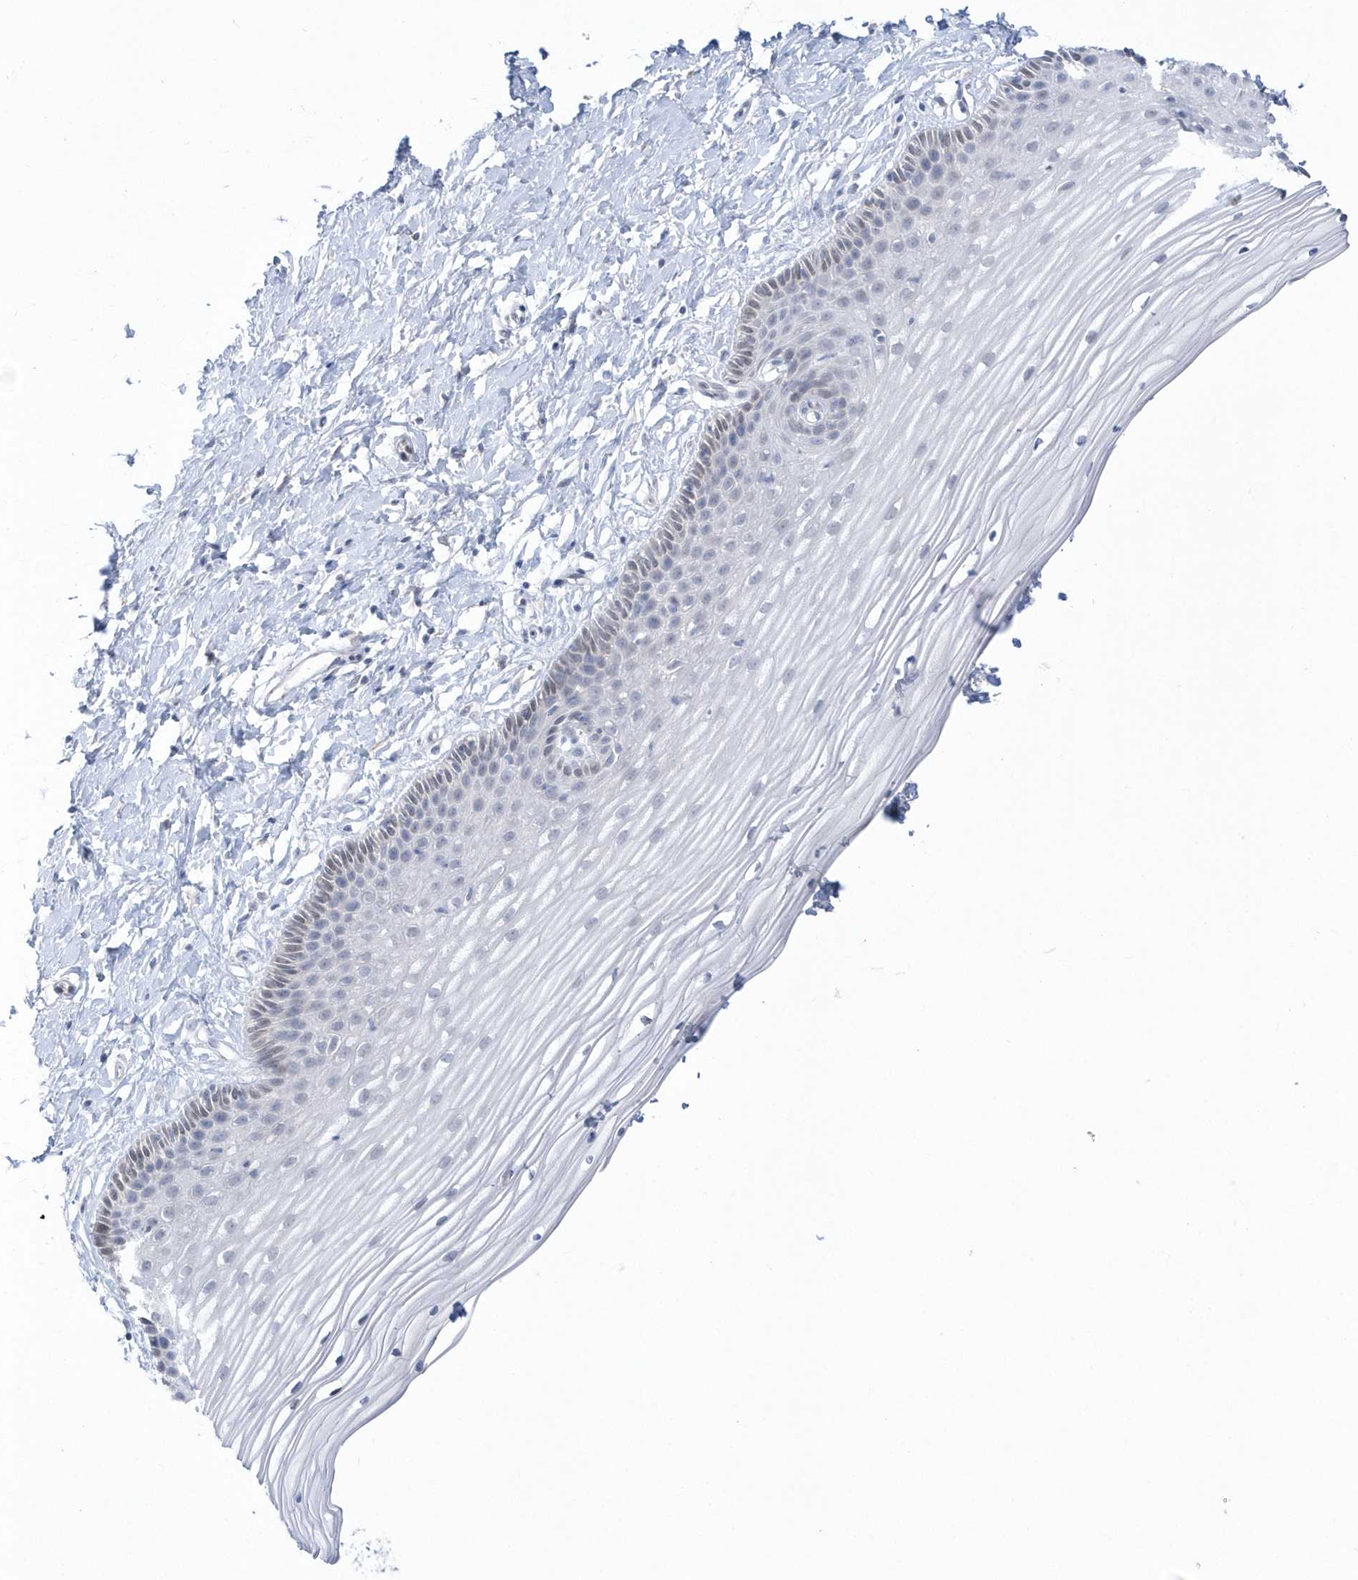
{"staining": {"intensity": "negative", "quantity": "none", "location": "none"}, "tissue": "vagina", "cell_type": "Squamous epithelial cells", "image_type": "normal", "snomed": [{"axis": "morphology", "description": "Normal tissue, NOS"}, {"axis": "topography", "description": "Vagina"}, {"axis": "topography", "description": "Cervix"}], "caption": "The image reveals no staining of squamous epithelial cells in normal vagina.", "gene": "PCBD1", "patient": {"sex": "female", "age": 40}}